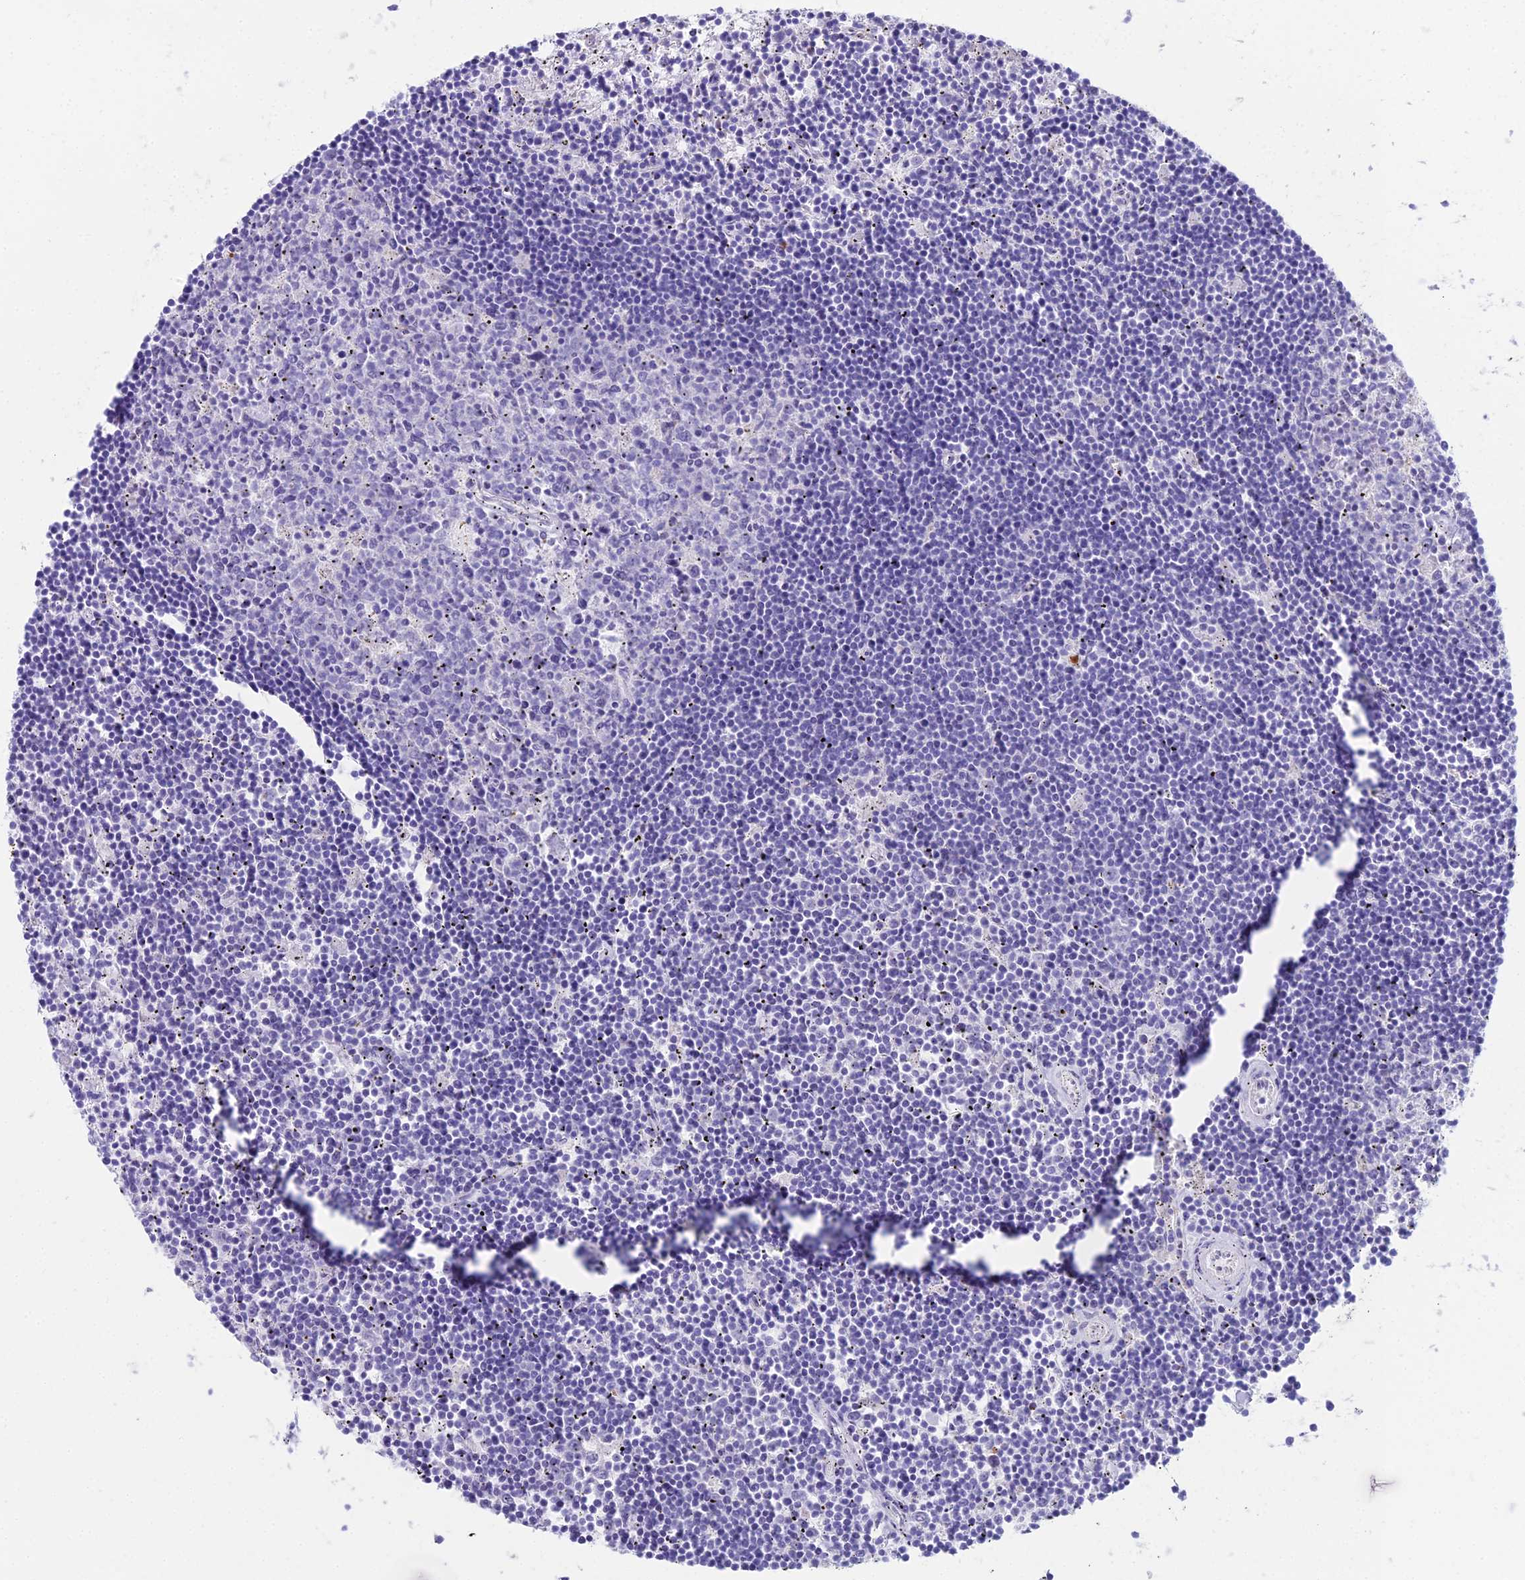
{"staining": {"intensity": "negative", "quantity": "none", "location": "none"}, "tissue": "lymphoma", "cell_type": "Tumor cells", "image_type": "cancer", "snomed": [{"axis": "morphology", "description": "Malignant lymphoma, non-Hodgkin's type, Low grade"}, {"axis": "topography", "description": "Spleen"}], "caption": "Human lymphoma stained for a protein using IHC demonstrates no expression in tumor cells.", "gene": "CC2D2A", "patient": {"sex": "male", "age": 76}}